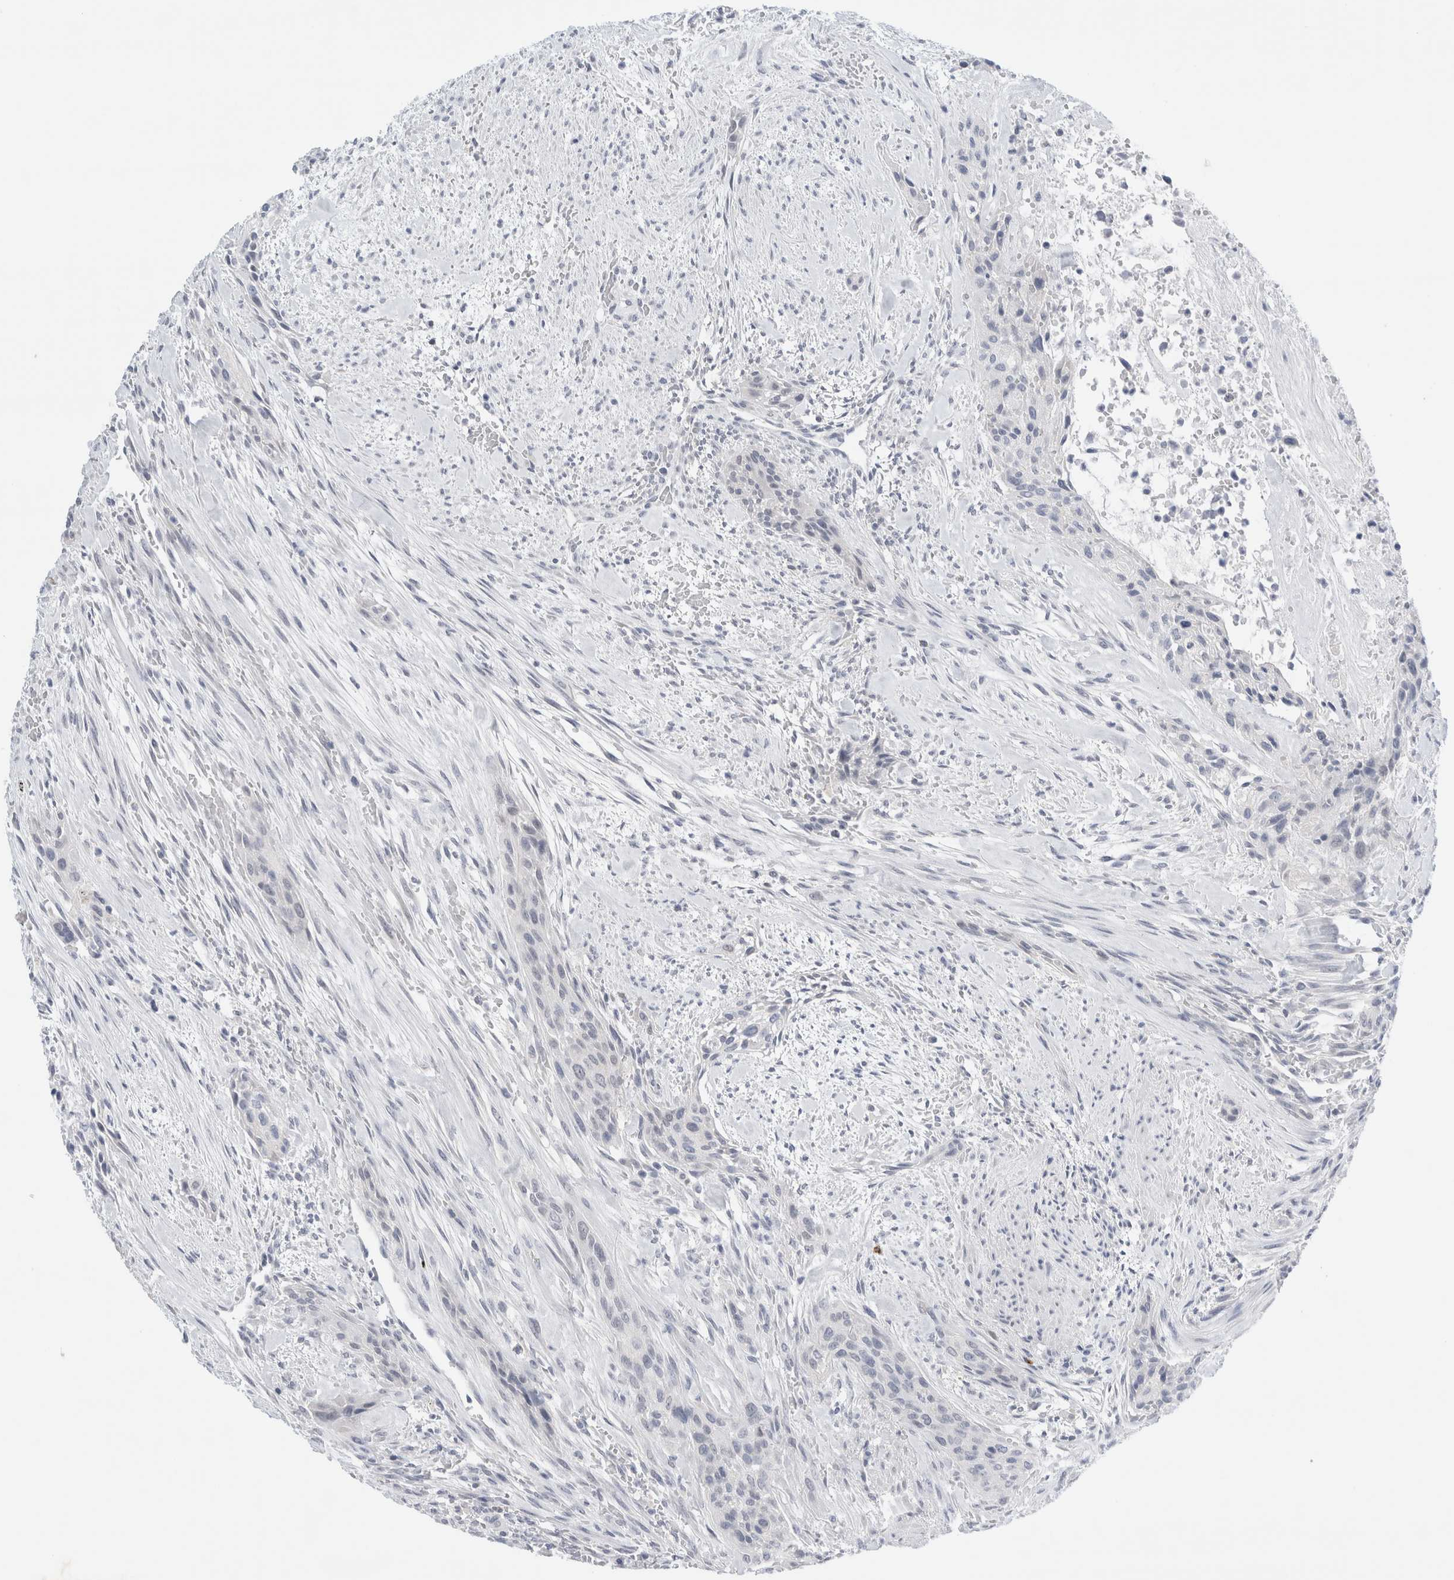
{"staining": {"intensity": "negative", "quantity": "none", "location": "none"}, "tissue": "urothelial cancer", "cell_type": "Tumor cells", "image_type": "cancer", "snomed": [{"axis": "morphology", "description": "Urothelial carcinoma, High grade"}, {"axis": "topography", "description": "Urinary bladder"}], "caption": "This is a photomicrograph of IHC staining of urothelial cancer, which shows no positivity in tumor cells. (DAB immunohistochemistry, high magnification).", "gene": "SLC22A12", "patient": {"sex": "male", "age": 35}}